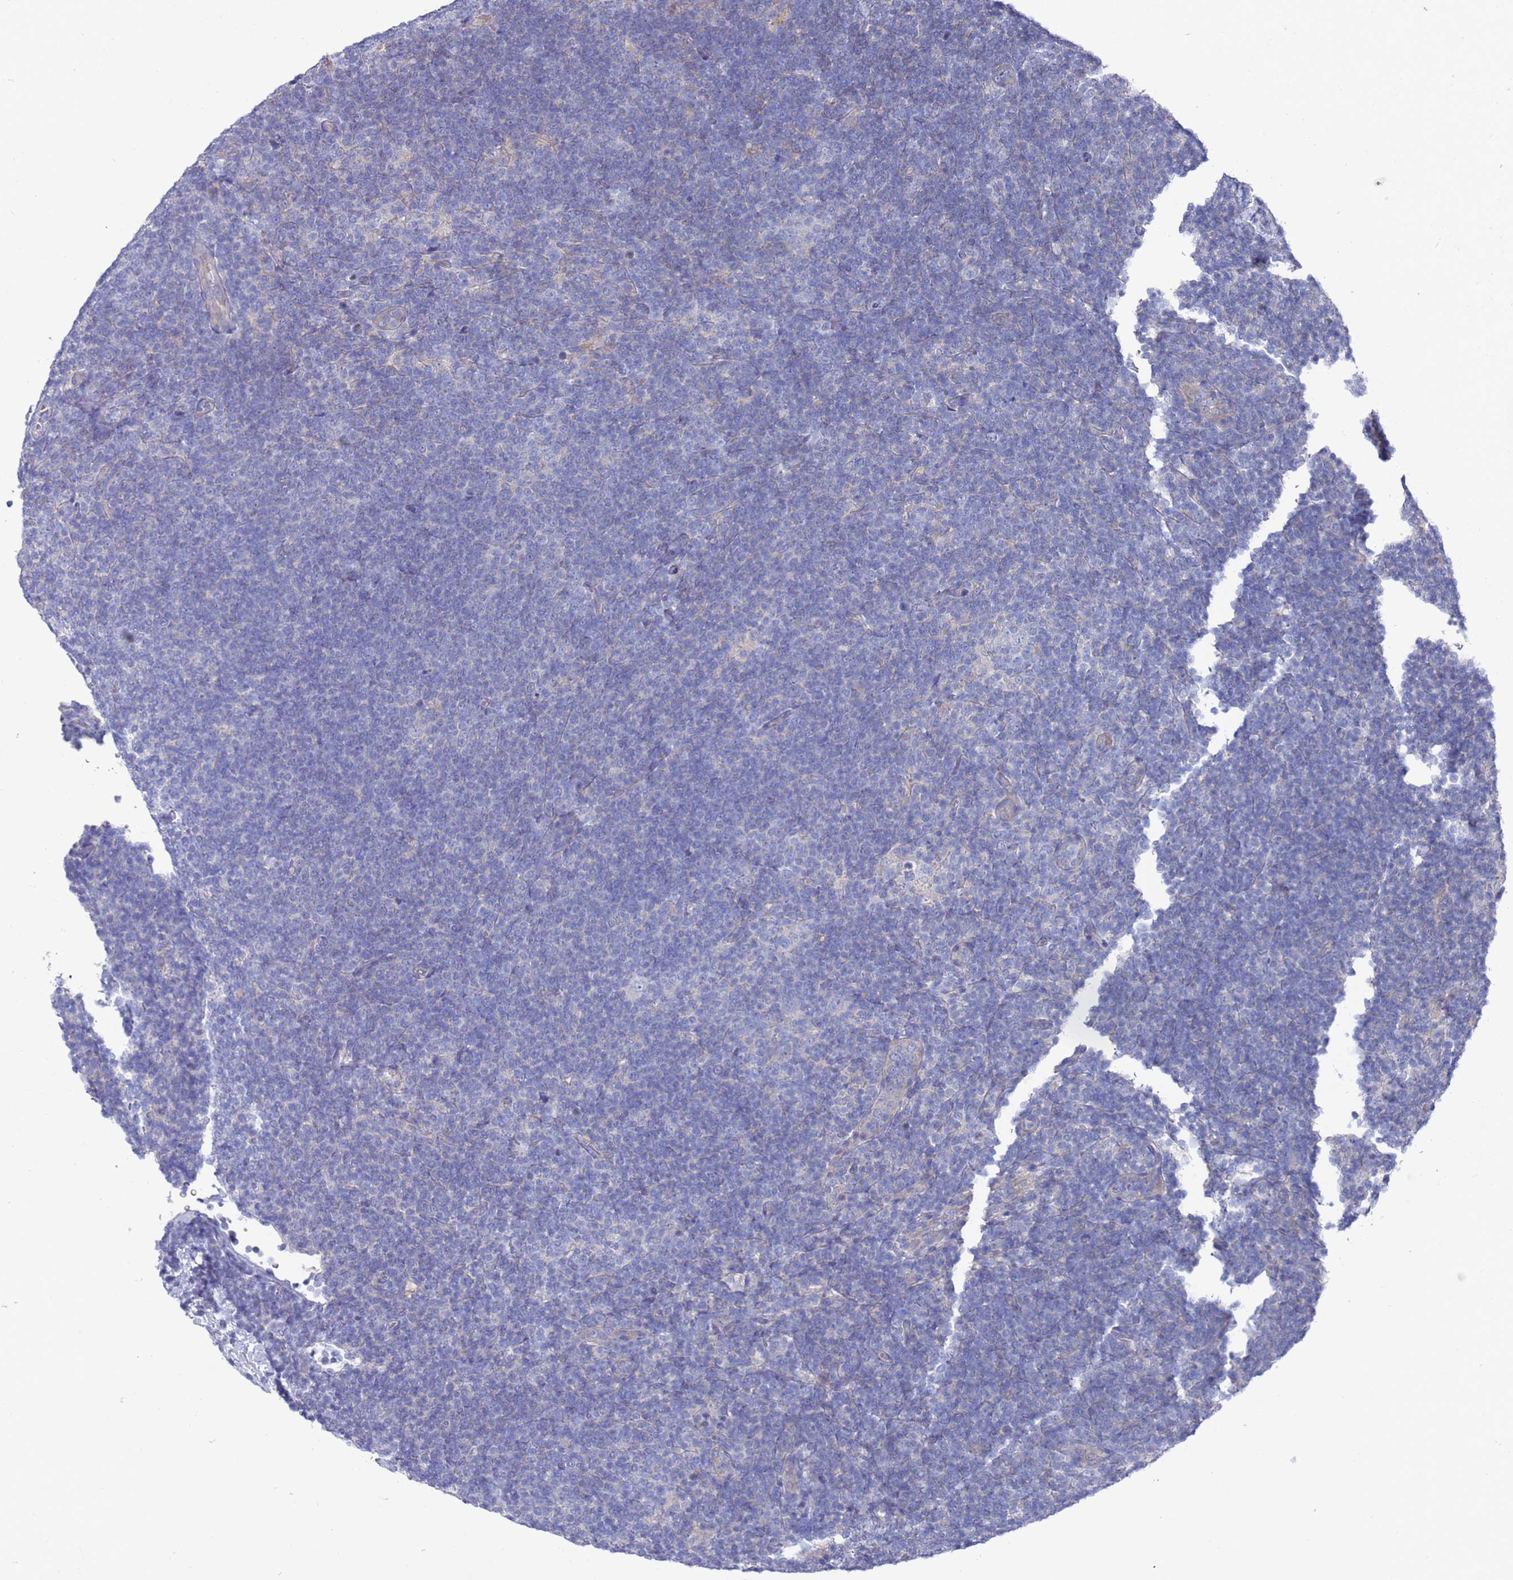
{"staining": {"intensity": "negative", "quantity": "none", "location": "none"}, "tissue": "lymphoma", "cell_type": "Tumor cells", "image_type": "cancer", "snomed": [{"axis": "morphology", "description": "Hodgkin's disease, NOS"}, {"axis": "topography", "description": "Lymph node"}], "caption": "Immunohistochemistry of Hodgkin's disease exhibits no expression in tumor cells.", "gene": "SCAPER", "patient": {"sex": "female", "age": 57}}